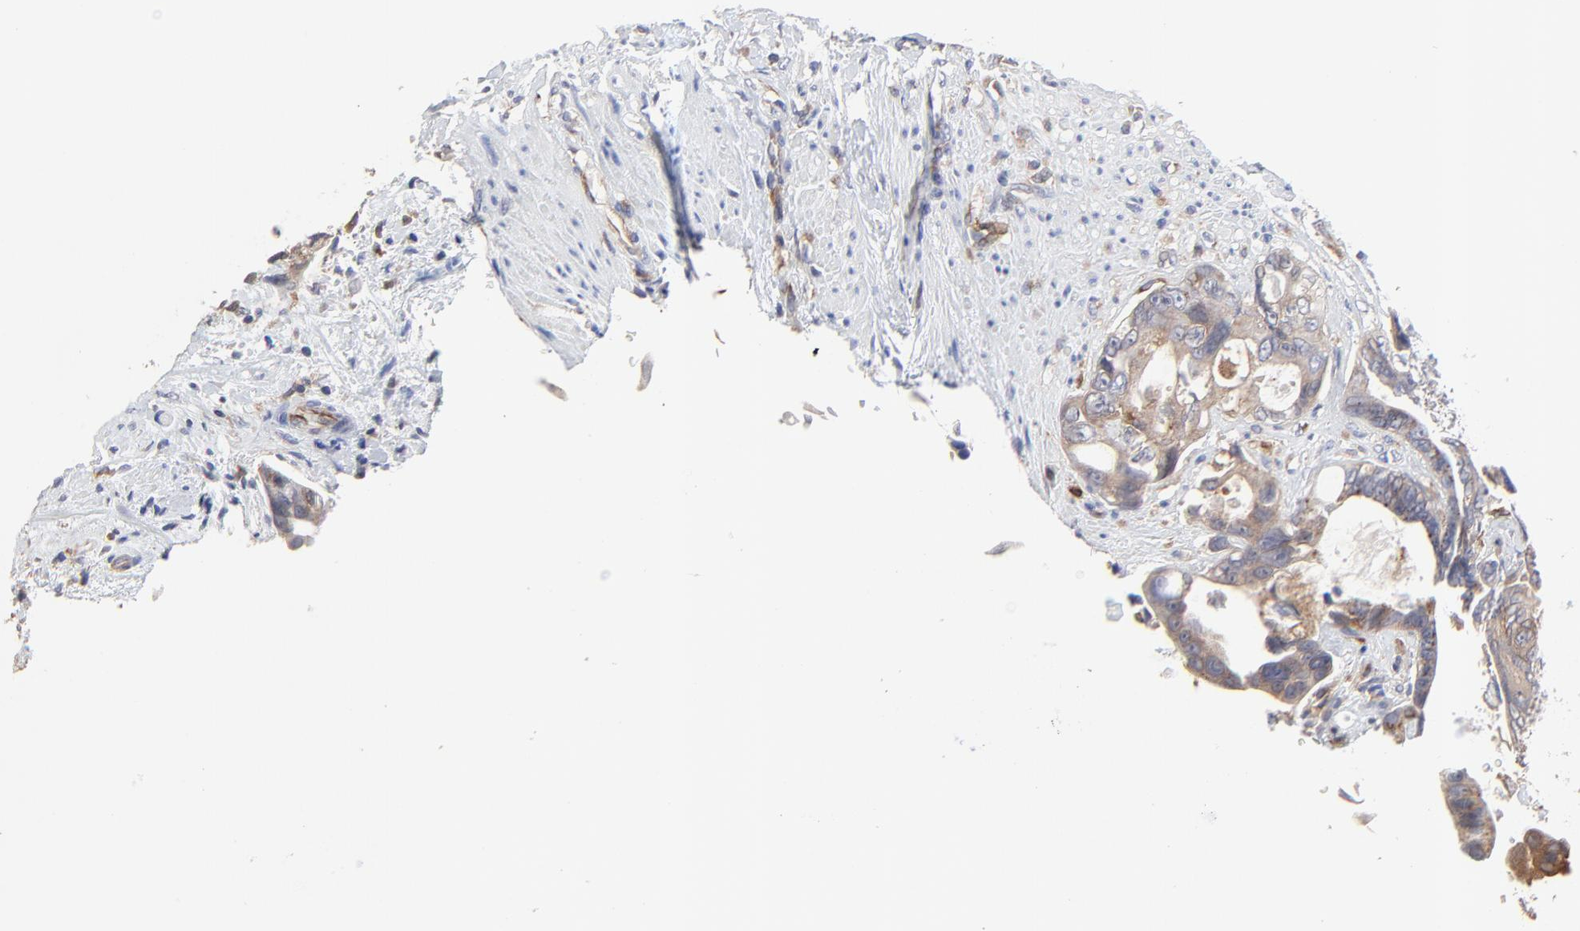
{"staining": {"intensity": "moderate", "quantity": ">75%", "location": "cytoplasmic/membranous"}, "tissue": "colorectal cancer", "cell_type": "Tumor cells", "image_type": "cancer", "snomed": [{"axis": "morphology", "description": "Adenocarcinoma, NOS"}, {"axis": "topography", "description": "Rectum"}], "caption": "This photomicrograph displays immunohistochemistry (IHC) staining of colorectal adenocarcinoma, with medium moderate cytoplasmic/membranous staining in about >75% of tumor cells.", "gene": "RAB9A", "patient": {"sex": "female", "age": 57}}